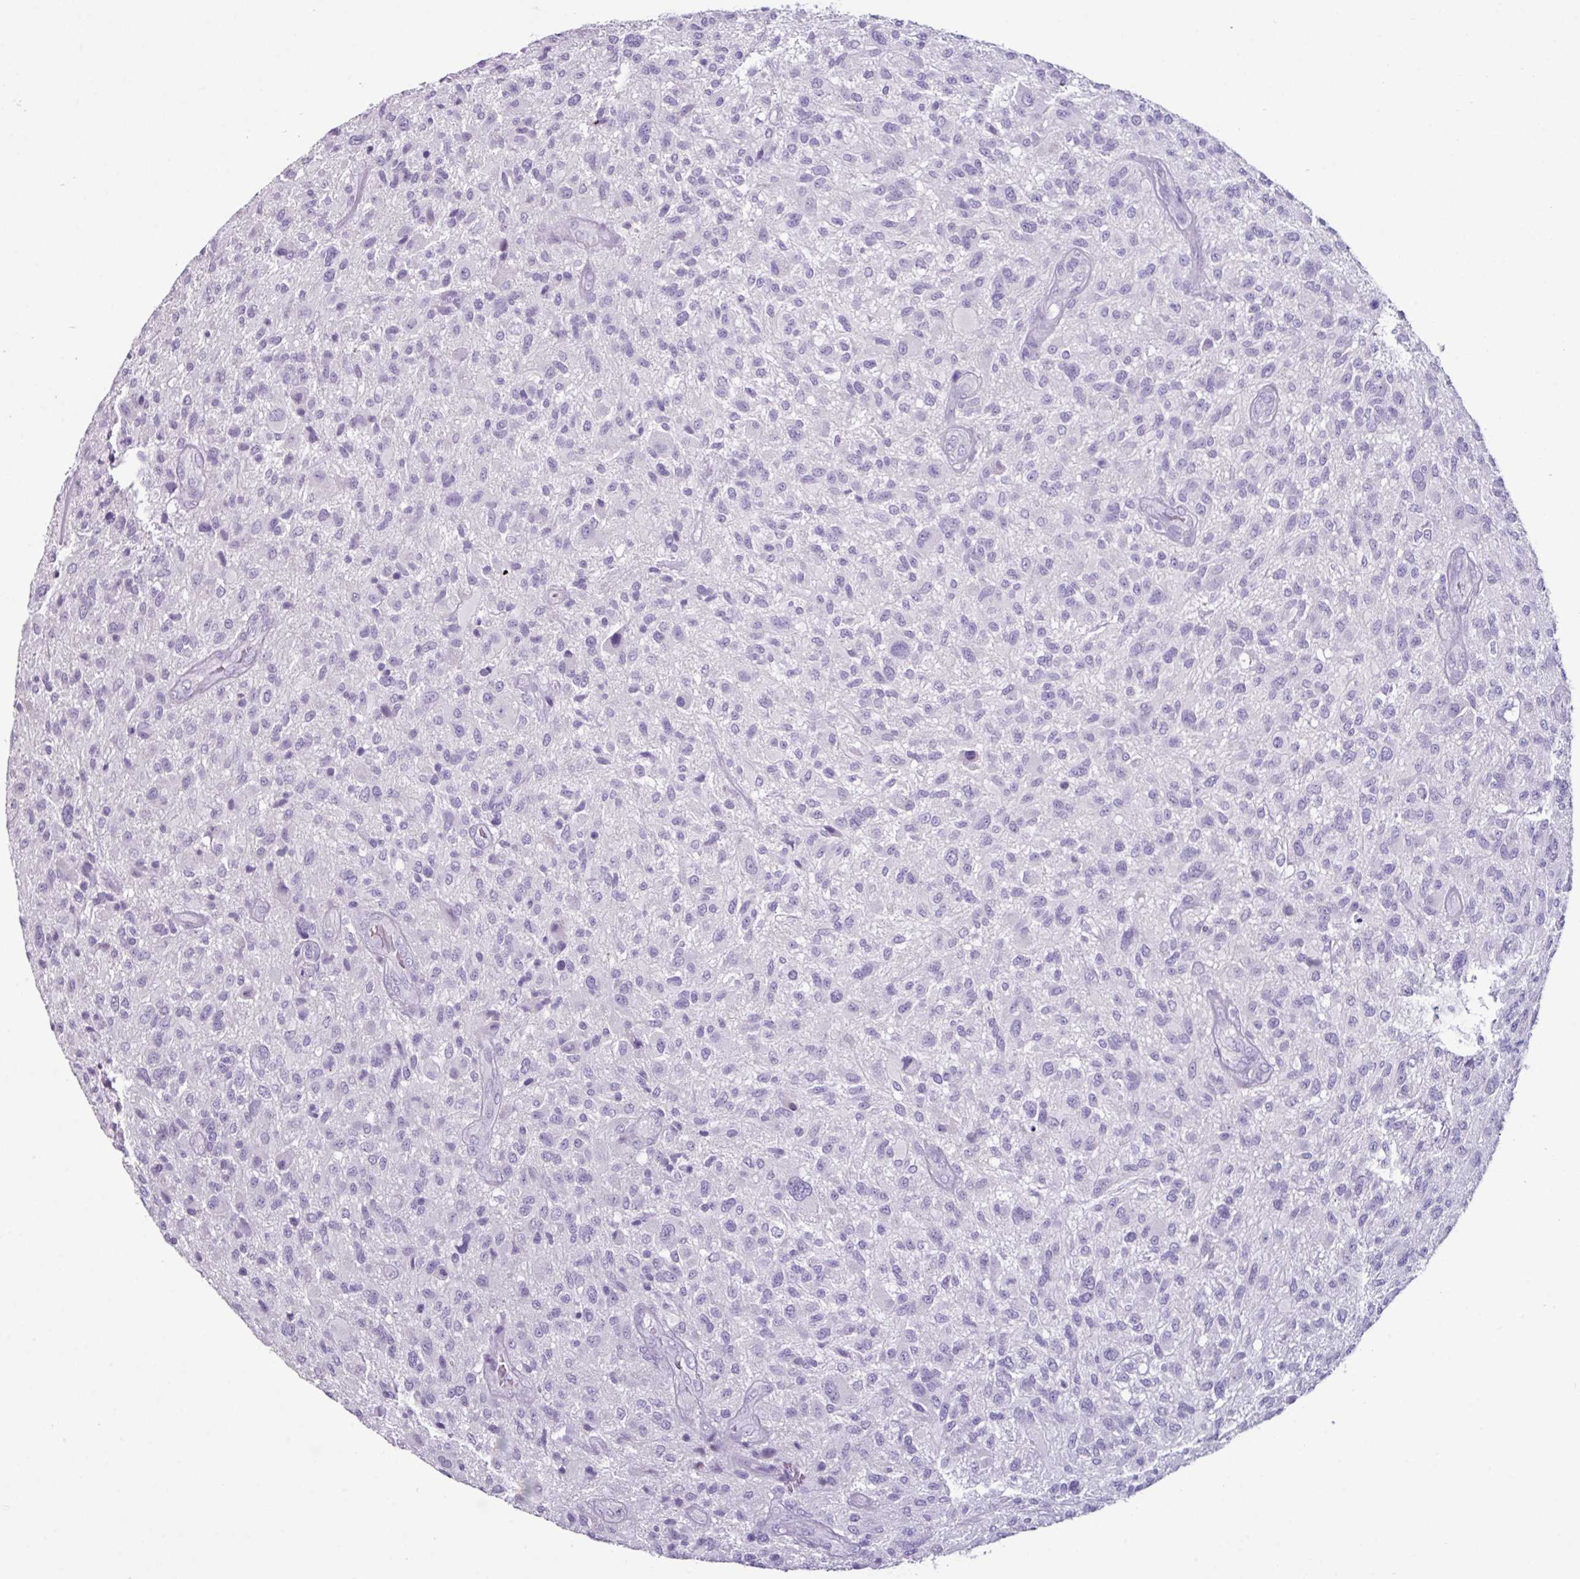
{"staining": {"intensity": "negative", "quantity": "none", "location": "none"}, "tissue": "glioma", "cell_type": "Tumor cells", "image_type": "cancer", "snomed": [{"axis": "morphology", "description": "Glioma, malignant, High grade"}, {"axis": "topography", "description": "Brain"}], "caption": "Glioma was stained to show a protein in brown. There is no significant staining in tumor cells.", "gene": "GLP2R", "patient": {"sex": "male", "age": 47}}